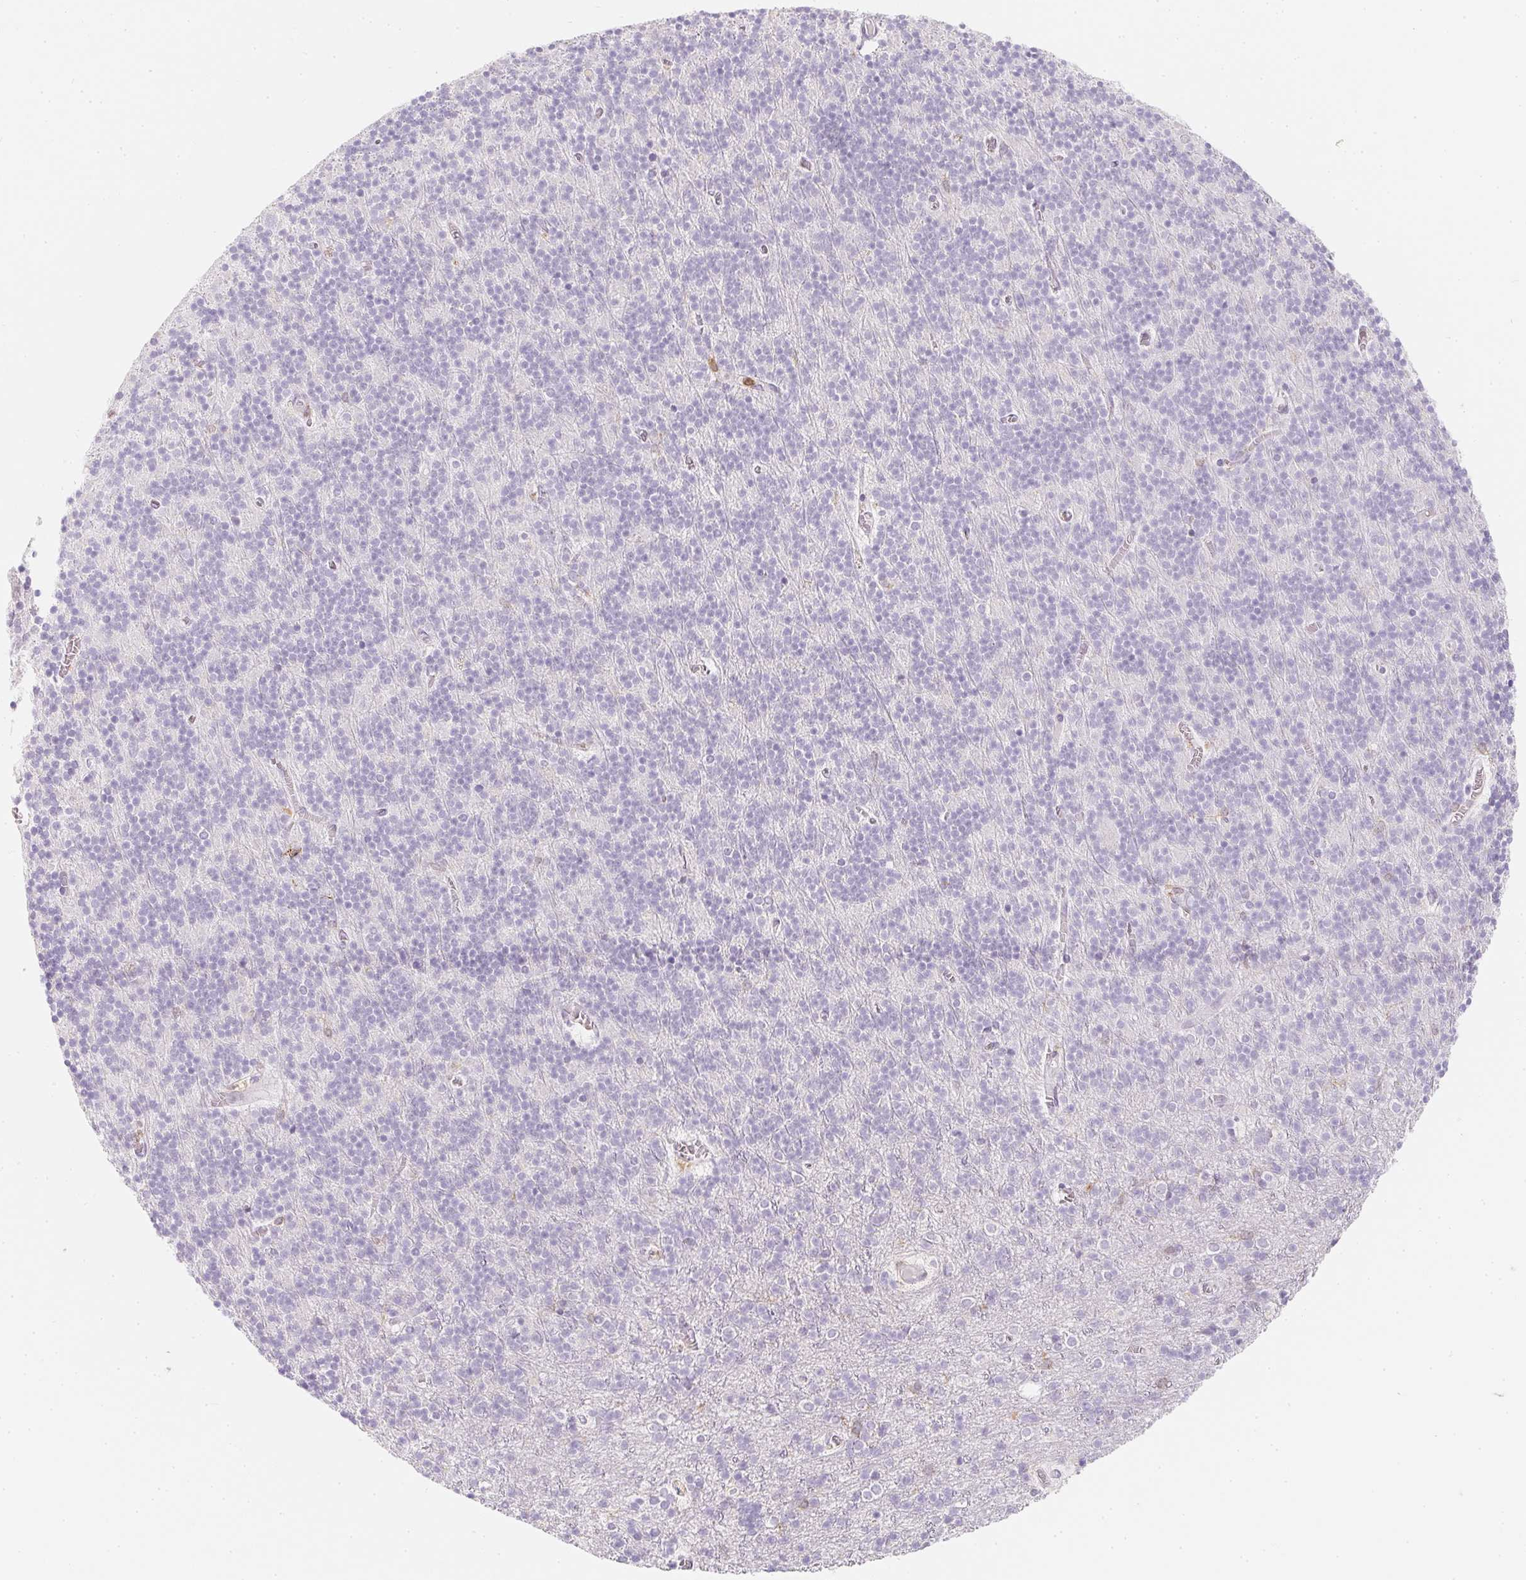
{"staining": {"intensity": "negative", "quantity": "none", "location": "none"}, "tissue": "cerebellum", "cell_type": "Cells in granular layer", "image_type": "normal", "snomed": [{"axis": "morphology", "description": "Normal tissue, NOS"}, {"axis": "topography", "description": "Cerebellum"}], "caption": "Photomicrograph shows no protein staining in cells in granular layer of normal cerebellum. (DAB (3,3'-diaminobenzidine) IHC visualized using brightfield microscopy, high magnification).", "gene": "SOAT1", "patient": {"sex": "male", "age": 70}}